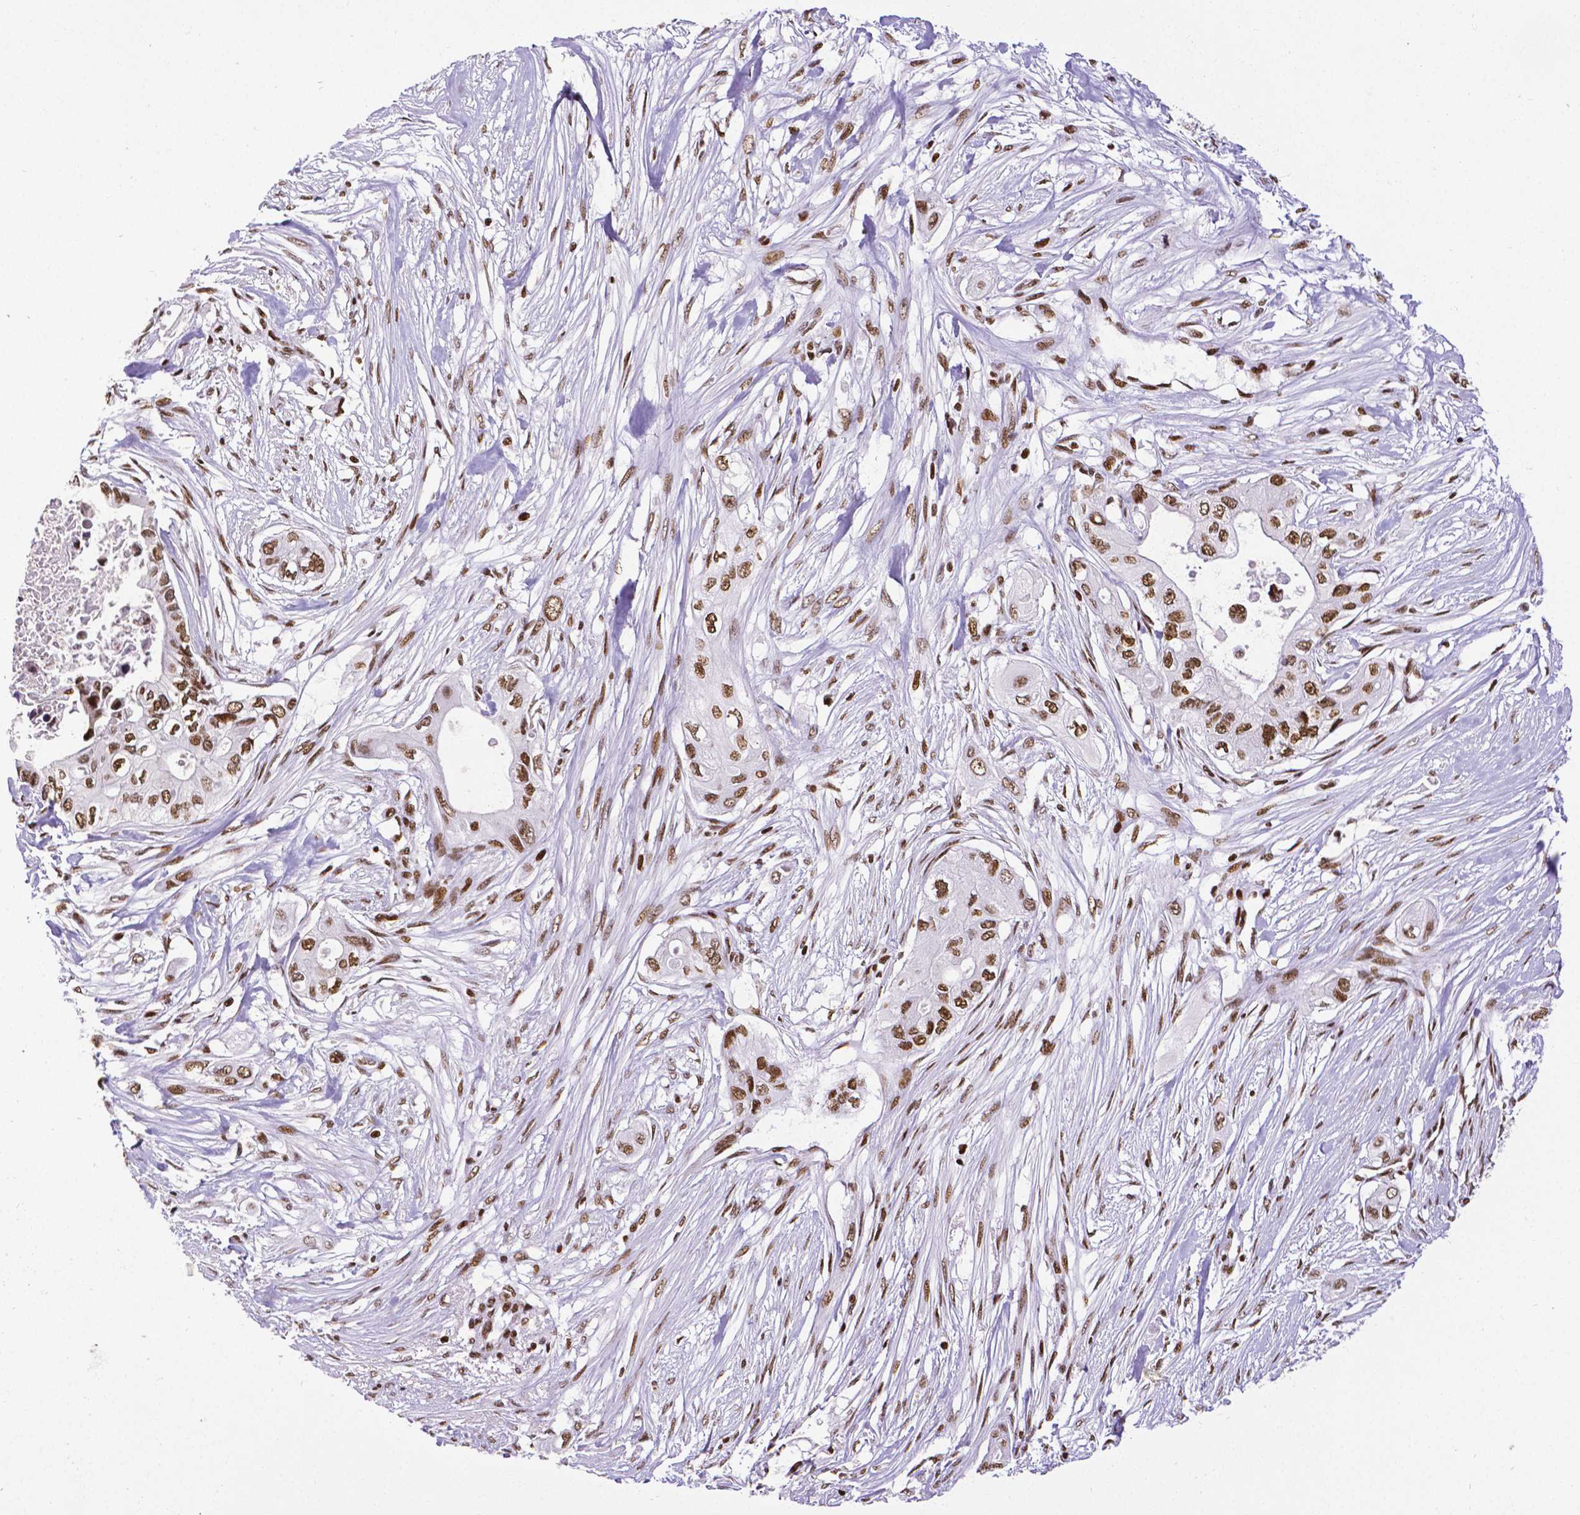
{"staining": {"intensity": "strong", "quantity": ">75%", "location": "nuclear"}, "tissue": "pancreatic cancer", "cell_type": "Tumor cells", "image_type": "cancer", "snomed": [{"axis": "morphology", "description": "Adenocarcinoma, NOS"}, {"axis": "topography", "description": "Pancreas"}], "caption": "Immunohistochemistry (IHC) photomicrograph of pancreatic cancer (adenocarcinoma) stained for a protein (brown), which reveals high levels of strong nuclear positivity in approximately >75% of tumor cells.", "gene": "CTCF", "patient": {"sex": "female", "age": 63}}